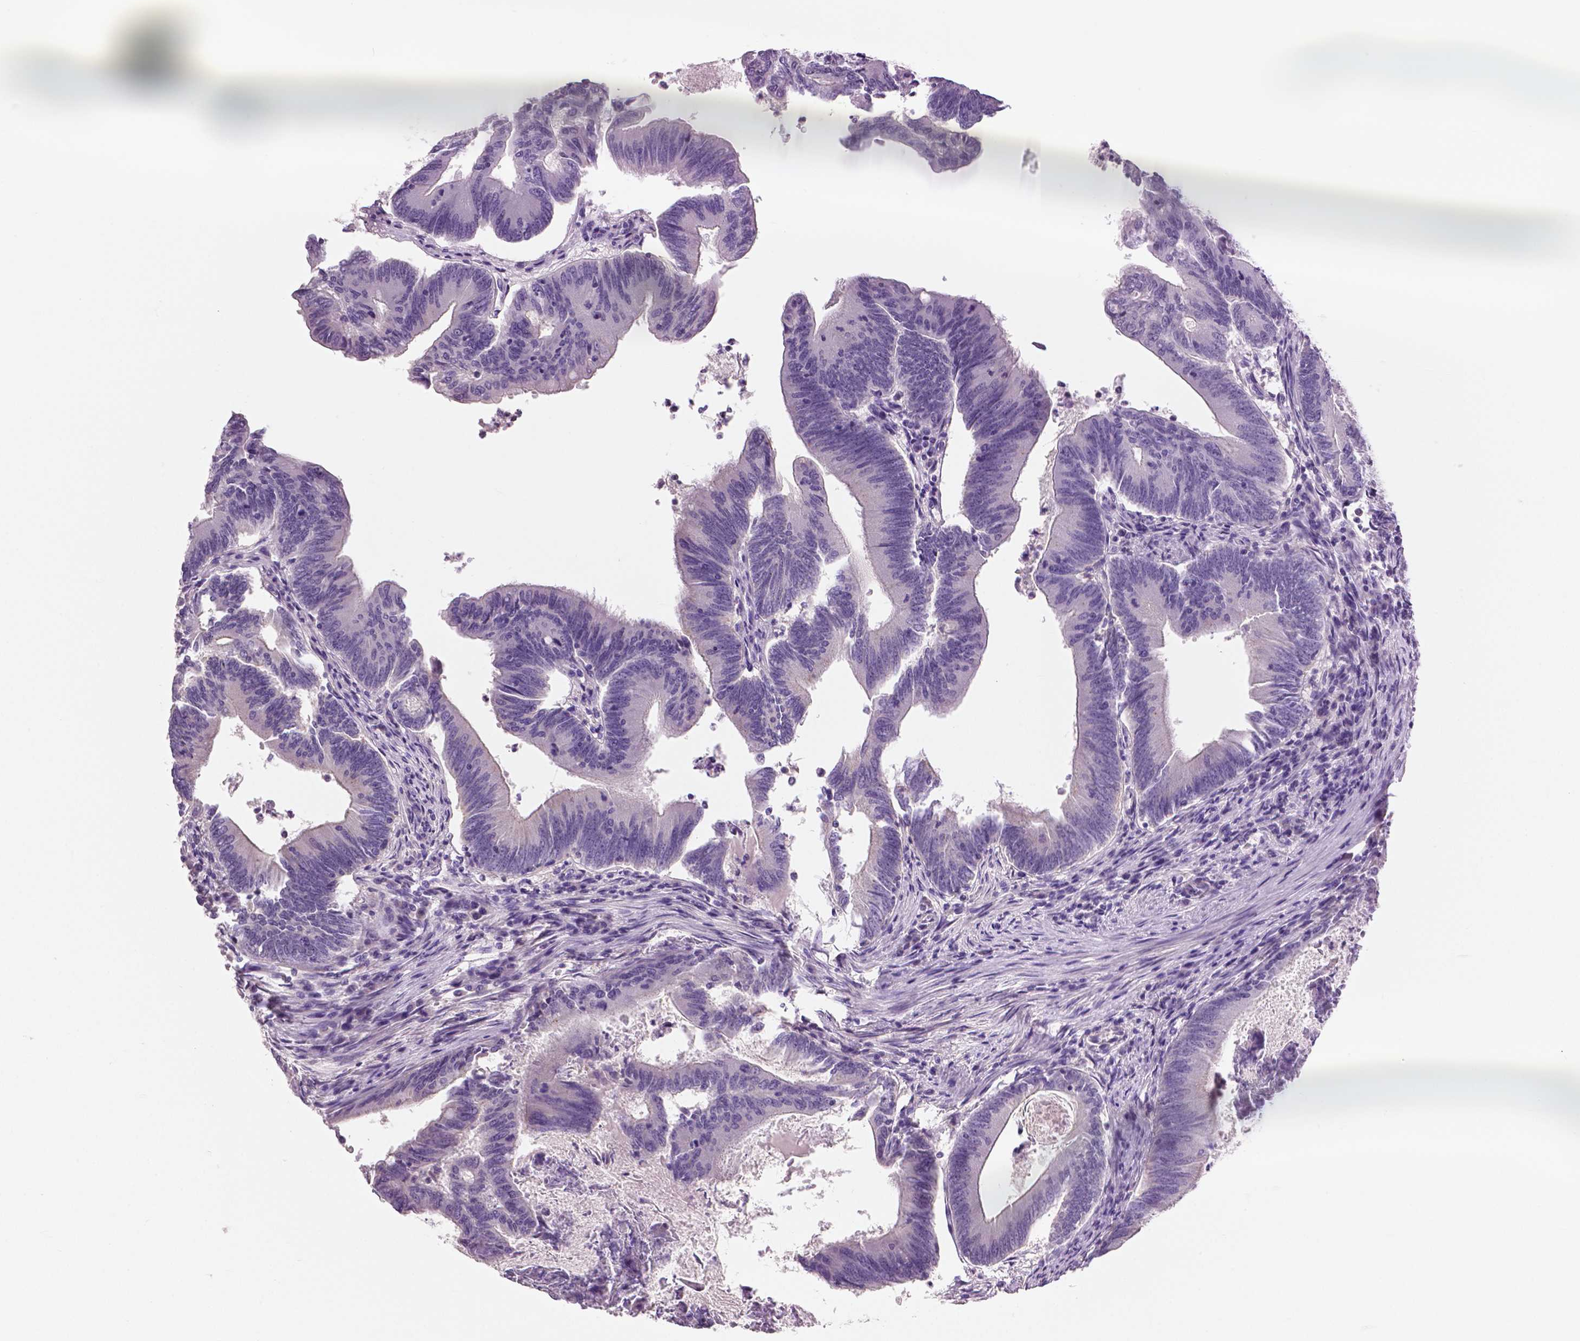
{"staining": {"intensity": "negative", "quantity": "none", "location": "none"}, "tissue": "colorectal cancer", "cell_type": "Tumor cells", "image_type": "cancer", "snomed": [{"axis": "morphology", "description": "Adenocarcinoma, NOS"}, {"axis": "topography", "description": "Colon"}], "caption": "Immunohistochemistry (IHC) of human colorectal cancer (adenocarcinoma) reveals no staining in tumor cells.", "gene": "DNAH12", "patient": {"sex": "female", "age": 70}}